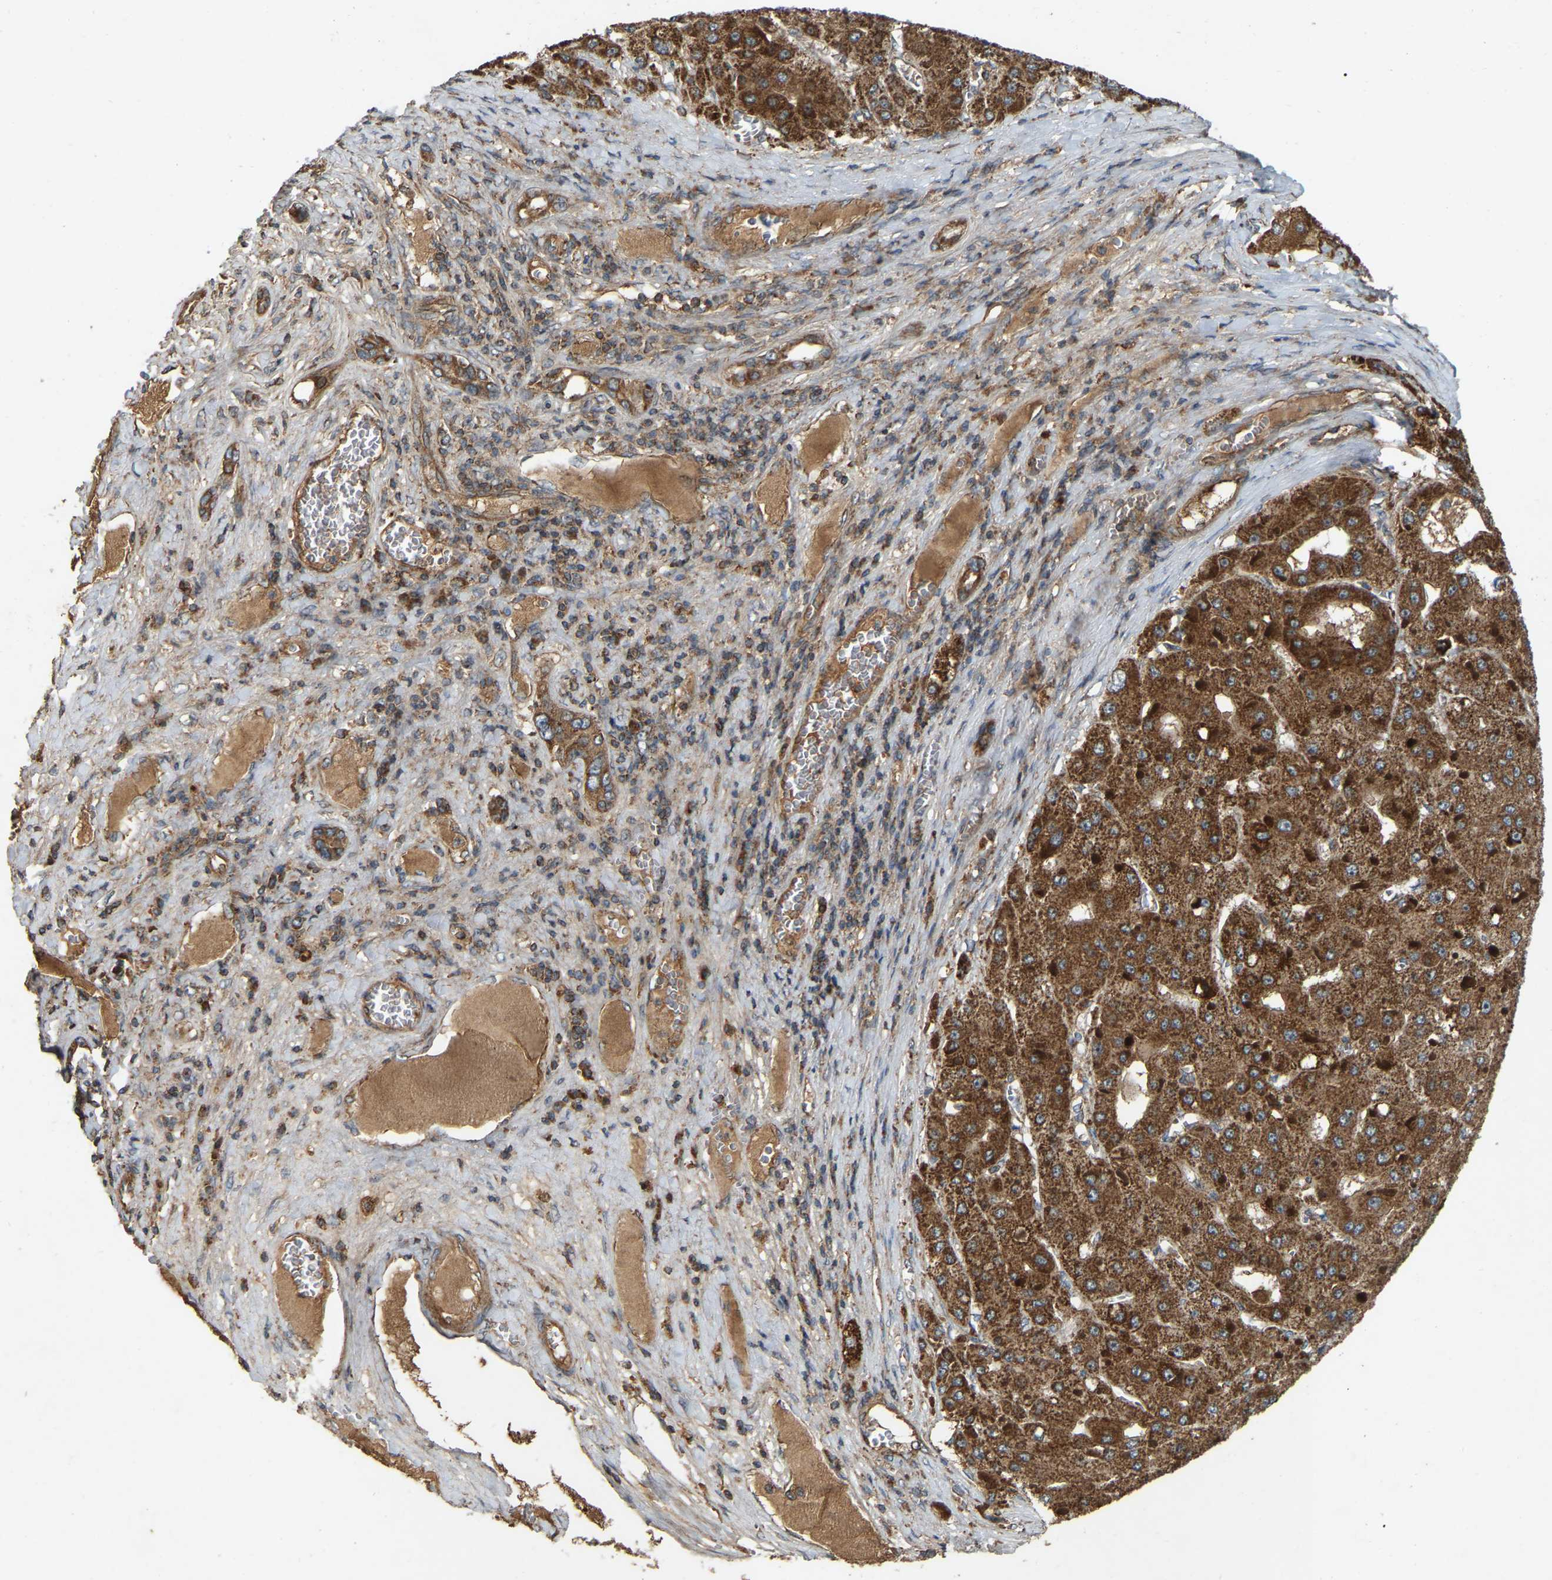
{"staining": {"intensity": "strong", "quantity": ">75%", "location": "cytoplasmic/membranous"}, "tissue": "liver cancer", "cell_type": "Tumor cells", "image_type": "cancer", "snomed": [{"axis": "morphology", "description": "Carcinoma, Hepatocellular, NOS"}, {"axis": "topography", "description": "Liver"}], "caption": "Hepatocellular carcinoma (liver) tissue displays strong cytoplasmic/membranous positivity in about >75% of tumor cells", "gene": "SAMD9L", "patient": {"sex": "female", "age": 73}}